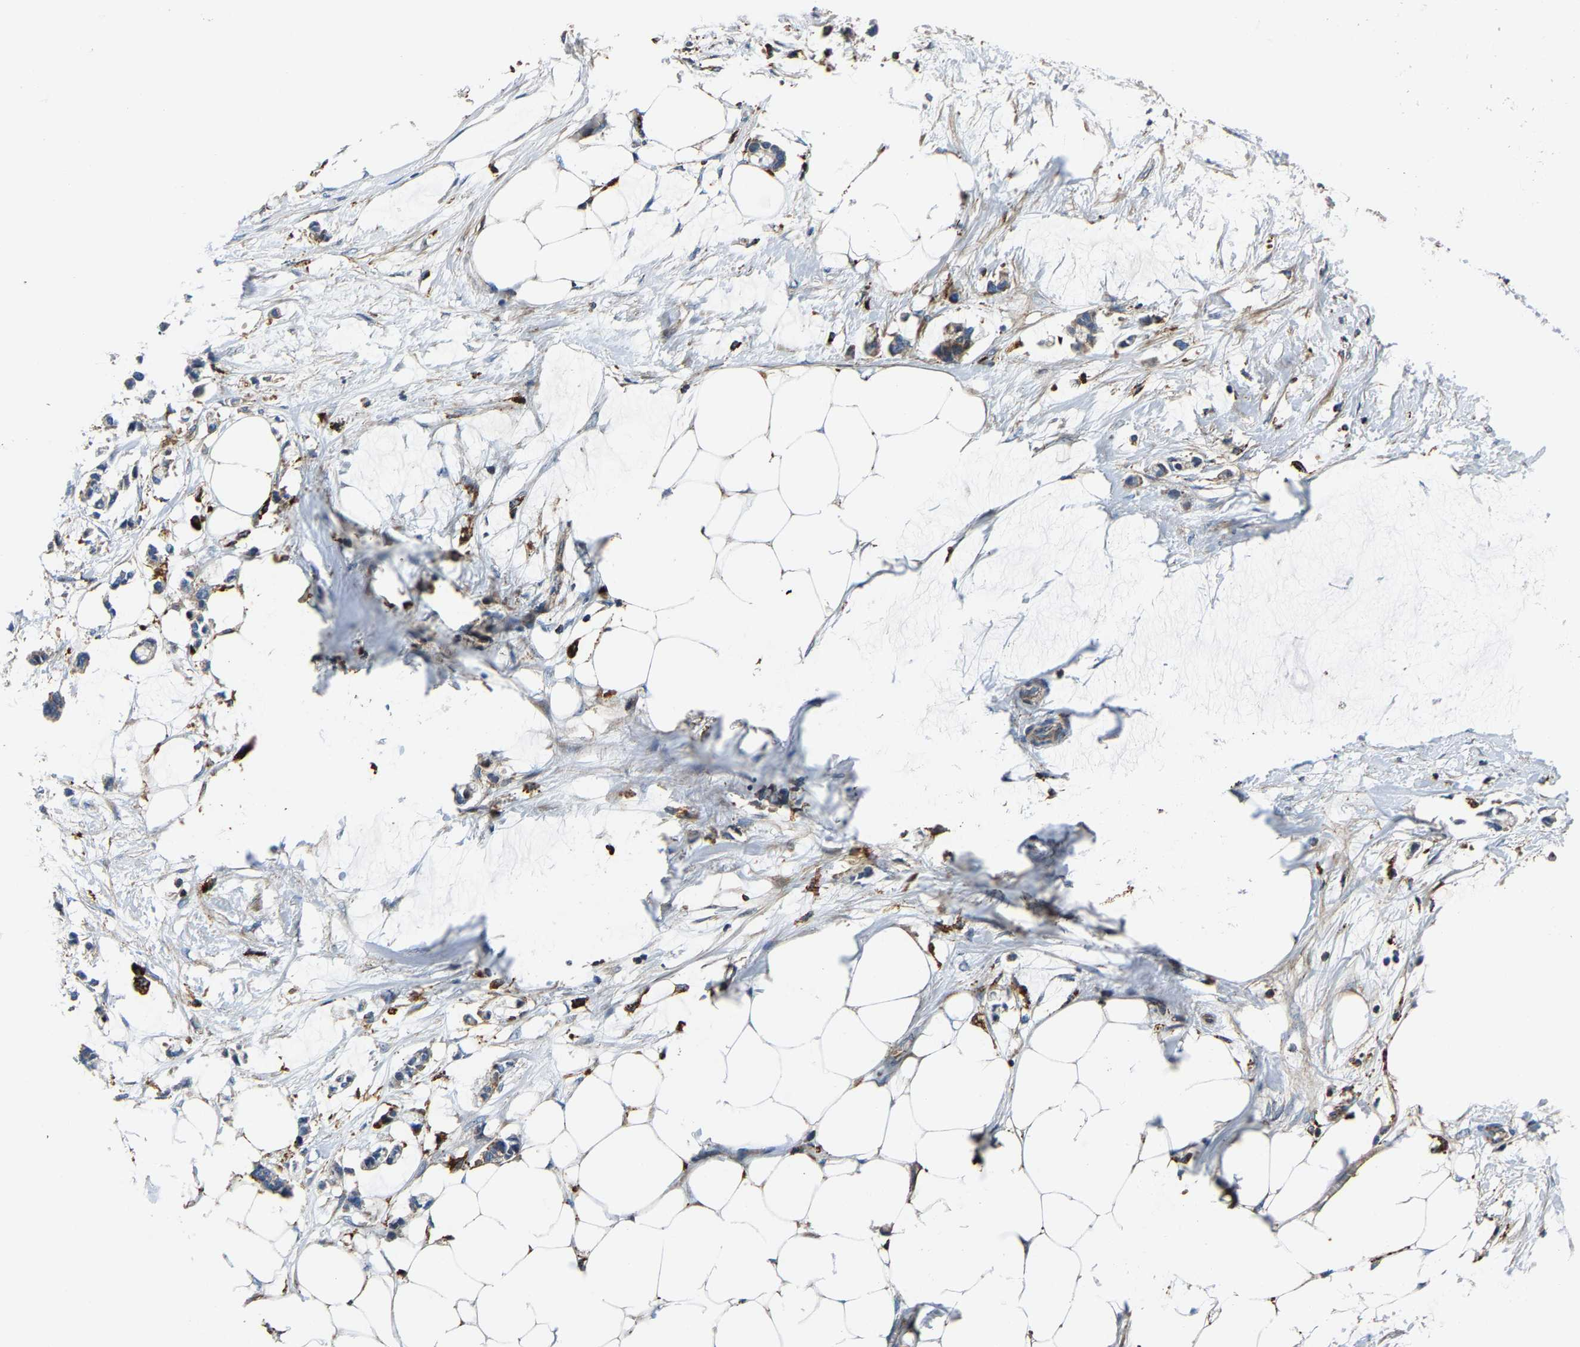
{"staining": {"intensity": "negative", "quantity": "none", "location": "none"}, "tissue": "adipose tissue", "cell_type": "Adipocytes", "image_type": "normal", "snomed": [{"axis": "morphology", "description": "Normal tissue, NOS"}, {"axis": "morphology", "description": "Adenocarcinoma, NOS"}, {"axis": "topography", "description": "Colon"}, {"axis": "topography", "description": "Peripheral nerve tissue"}], "caption": "DAB (3,3'-diaminobenzidine) immunohistochemical staining of benign adipose tissue displays no significant staining in adipocytes.", "gene": "DPP7", "patient": {"sex": "male", "age": 14}}